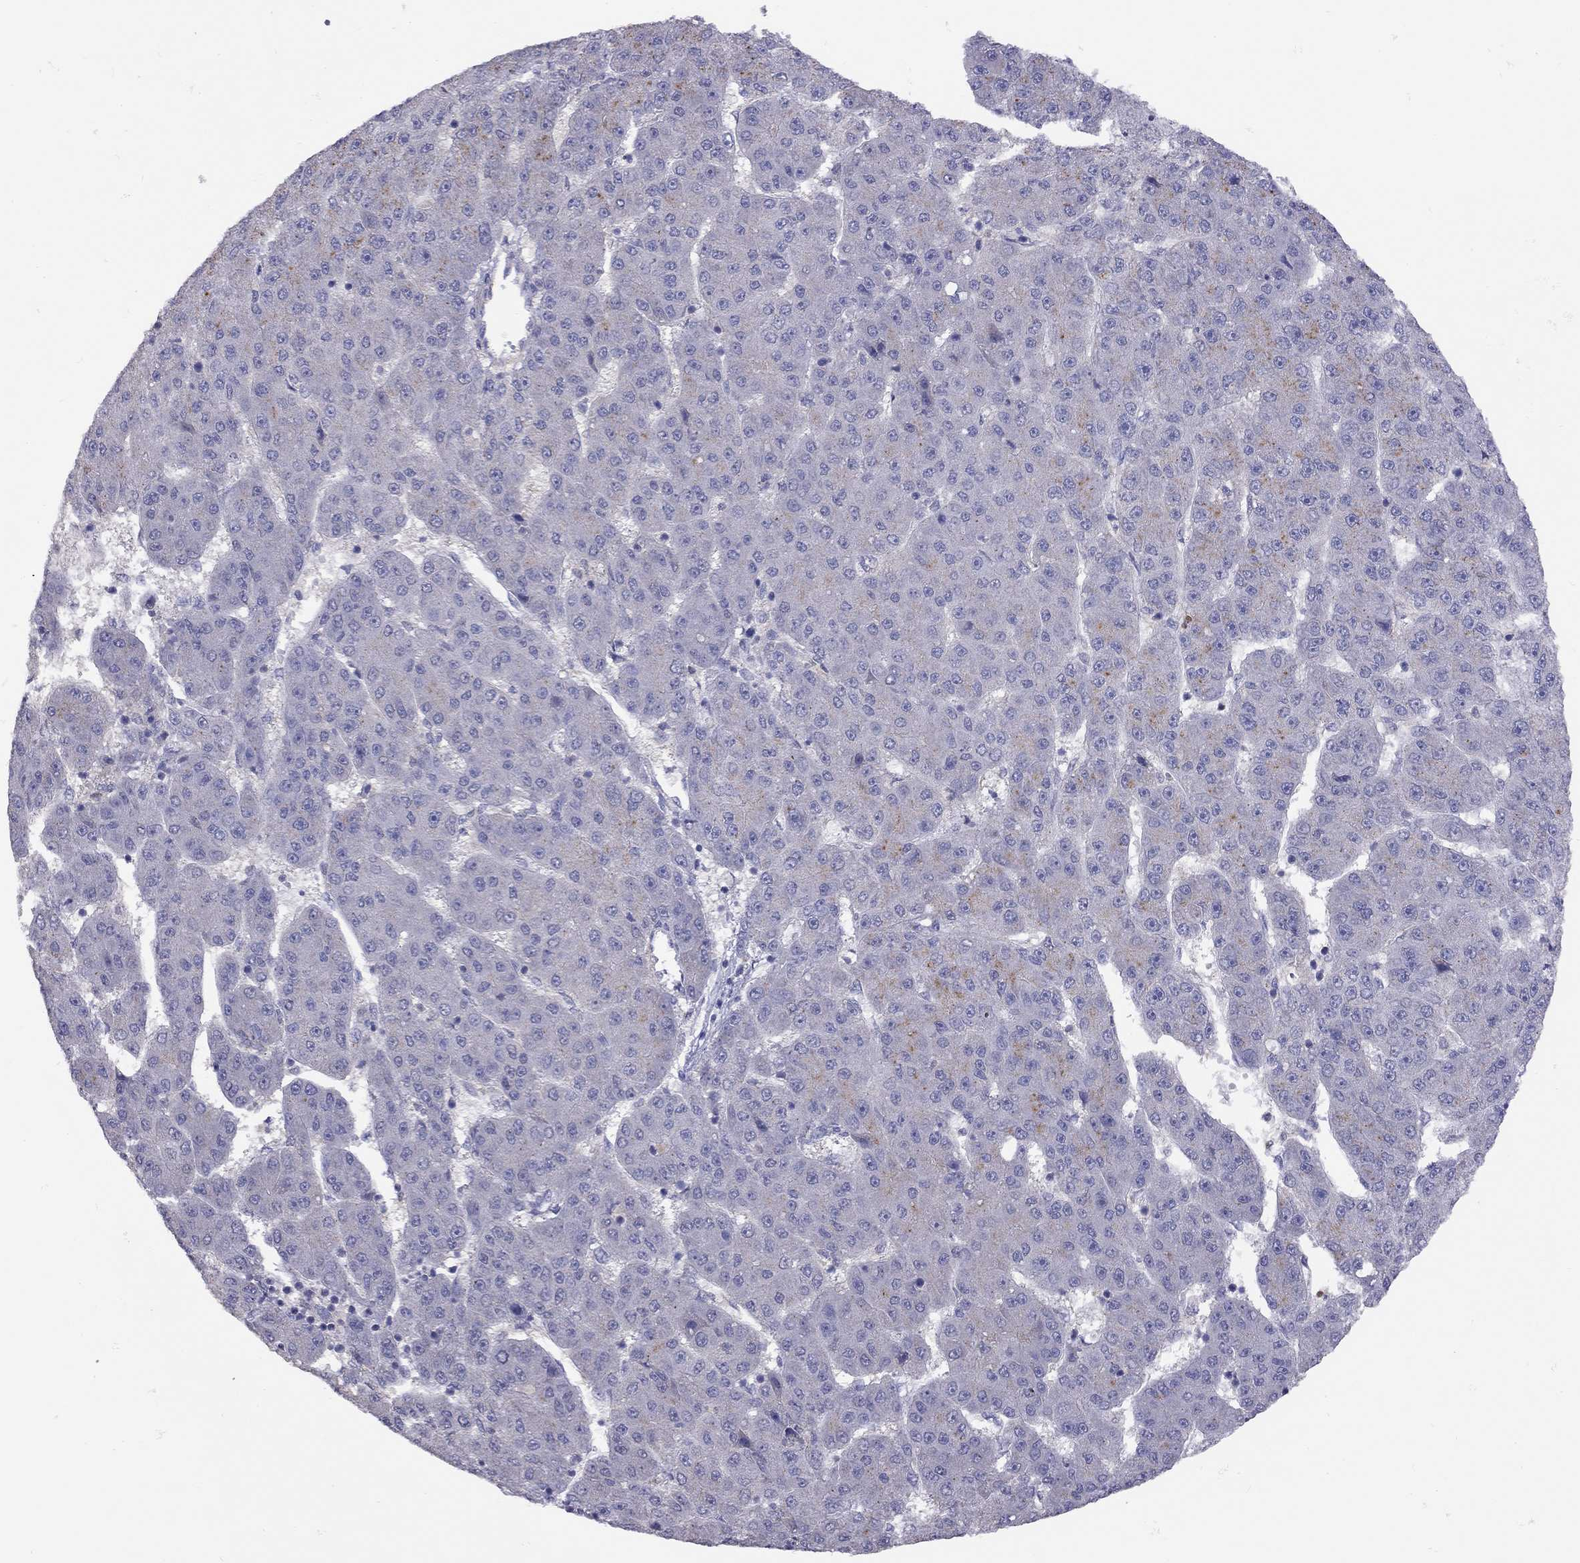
{"staining": {"intensity": "negative", "quantity": "none", "location": "none"}, "tissue": "liver cancer", "cell_type": "Tumor cells", "image_type": "cancer", "snomed": [{"axis": "morphology", "description": "Carcinoma, Hepatocellular, NOS"}, {"axis": "topography", "description": "Liver"}], "caption": "A histopathology image of hepatocellular carcinoma (liver) stained for a protein demonstrates no brown staining in tumor cells. (Immunohistochemistry, brightfield microscopy, high magnification).", "gene": "RTP5", "patient": {"sex": "male", "age": 67}}